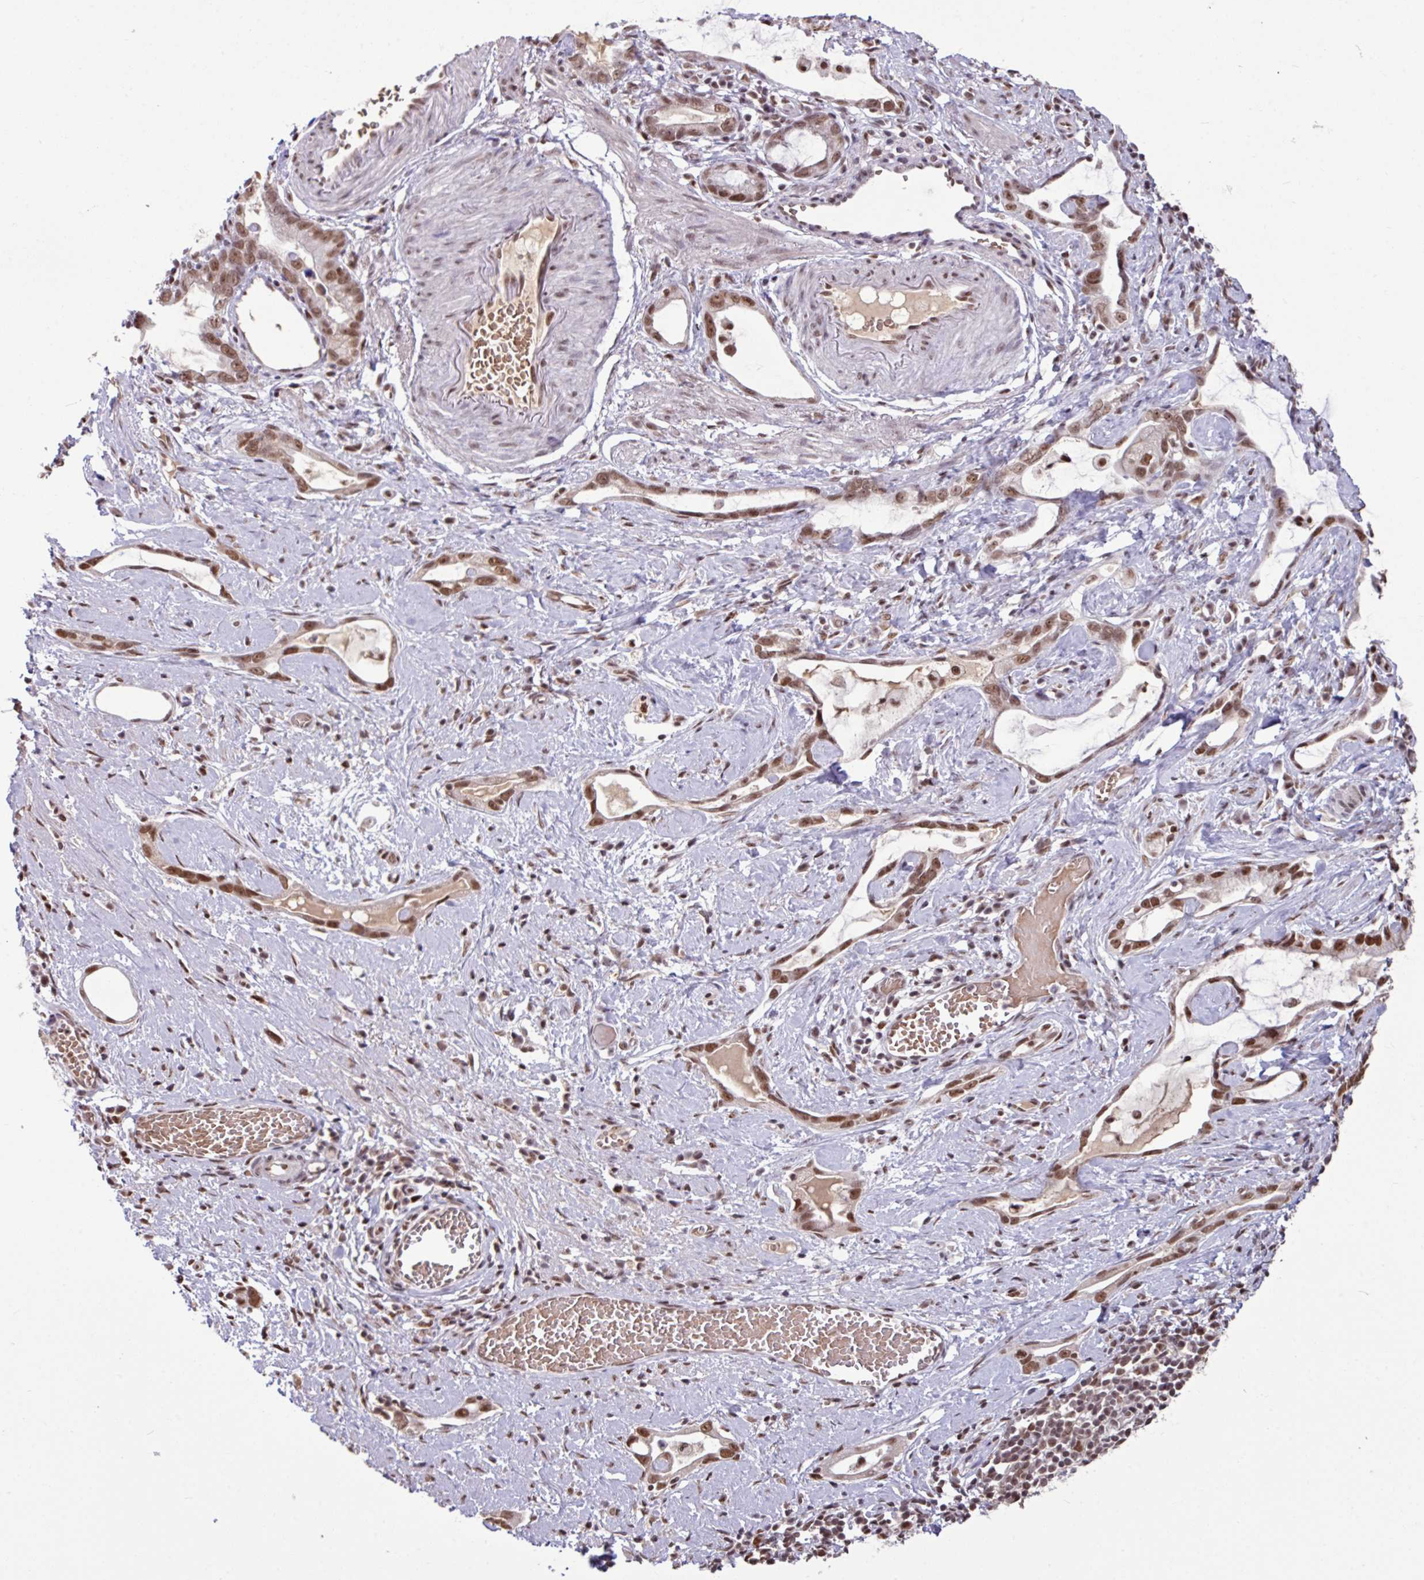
{"staining": {"intensity": "moderate", "quantity": ">75%", "location": "nuclear"}, "tissue": "stomach cancer", "cell_type": "Tumor cells", "image_type": "cancer", "snomed": [{"axis": "morphology", "description": "Adenocarcinoma, NOS"}, {"axis": "topography", "description": "Stomach"}], "caption": "An immunohistochemistry (IHC) micrograph of neoplastic tissue is shown. Protein staining in brown highlights moderate nuclear positivity in stomach adenocarcinoma within tumor cells.", "gene": "TDG", "patient": {"sex": "male", "age": 55}}